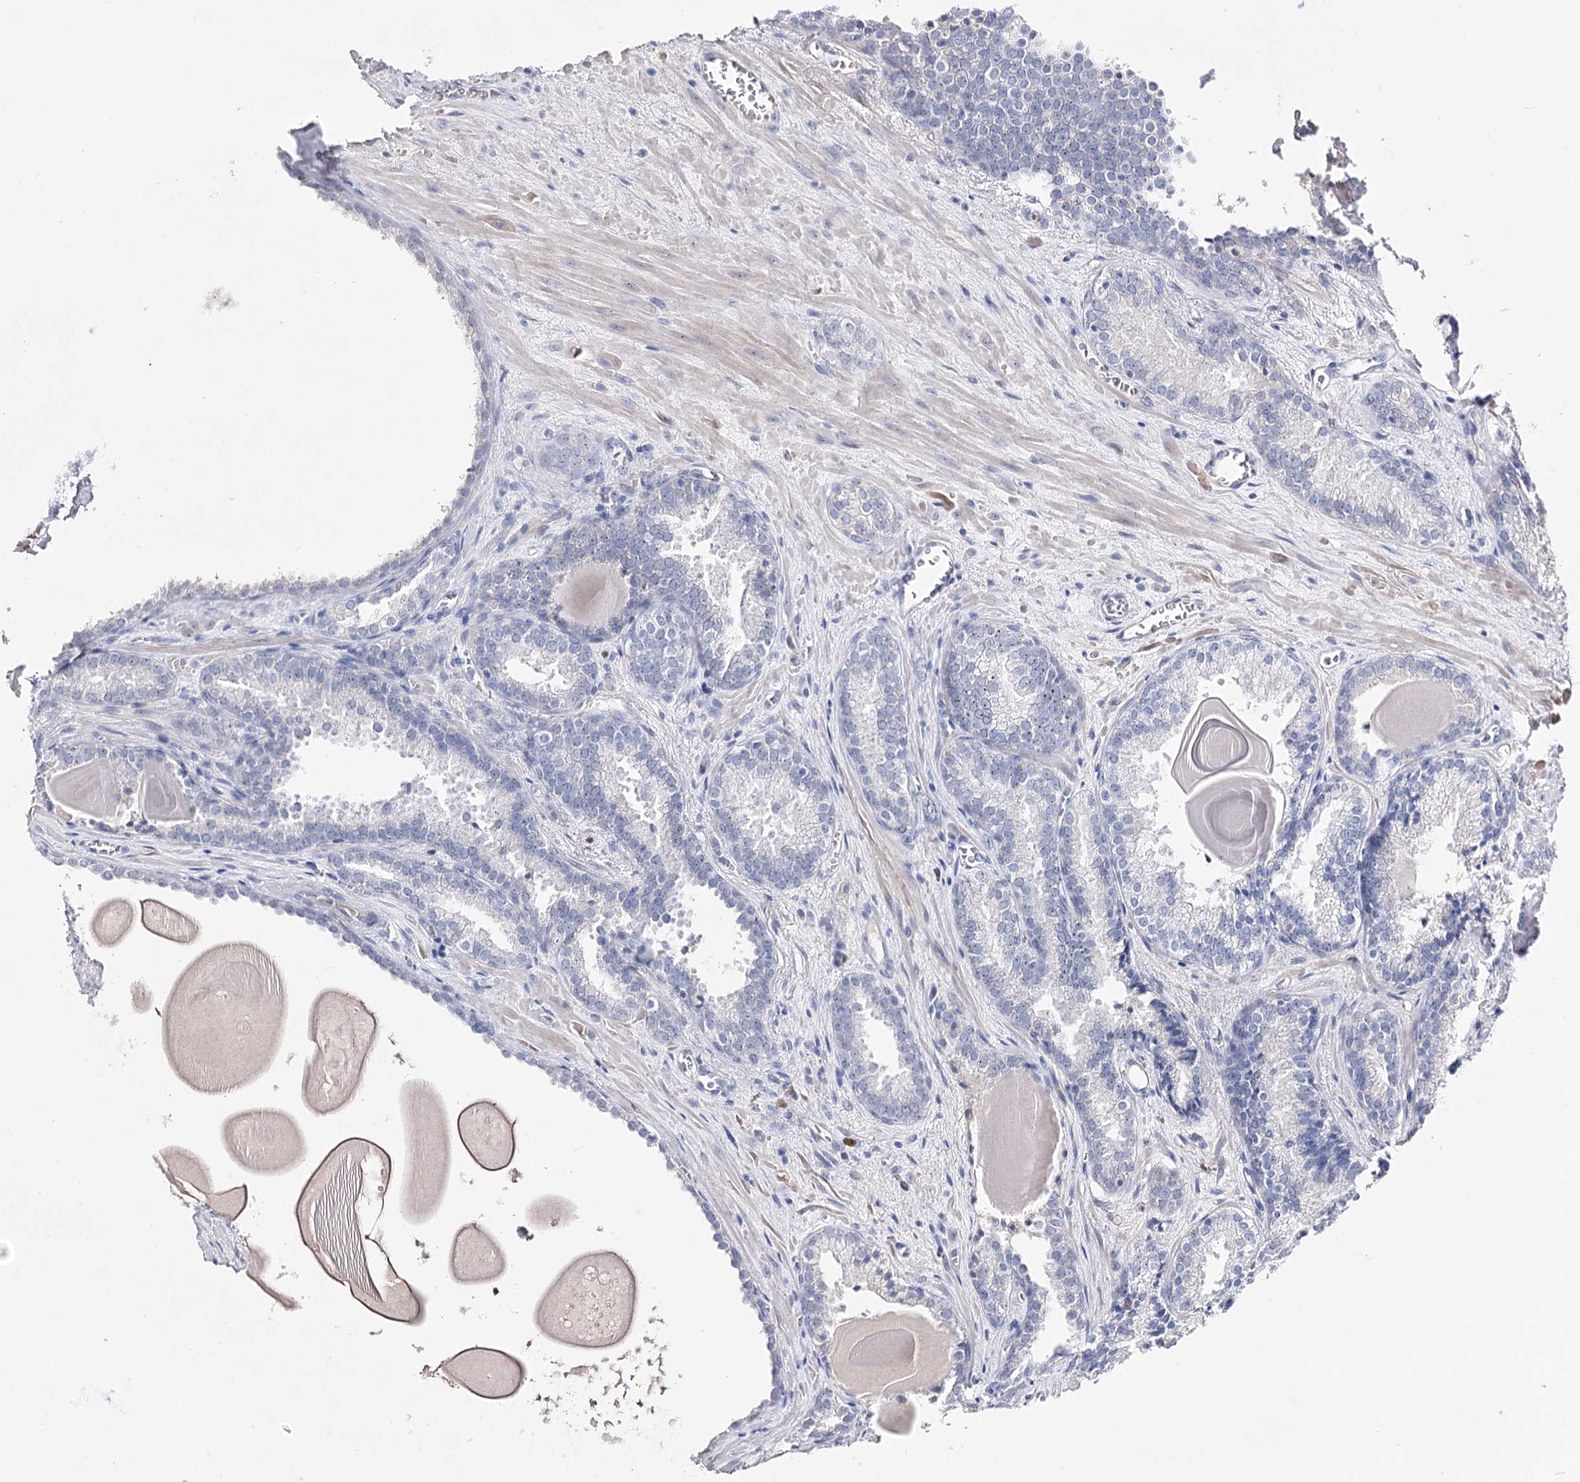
{"staining": {"intensity": "negative", "quantity": "none", "location": "none"}, "tissue": "prostate cancer", "cell_type": "Tumor cells", "image_type": "cancer", "snomed": [{"axis": "morphology", "description": "Adenocarcinoma, High grade"}, {"axis": "topography", "description": "Prostate"}], "caption": "Immunohistochemical staining of human prostate adenocarcinoma (high-grade) demonstrates no significant positivity in tumor cells.", "gene": "PCGF5", "patient": {"sex": "male", "age": 66}}